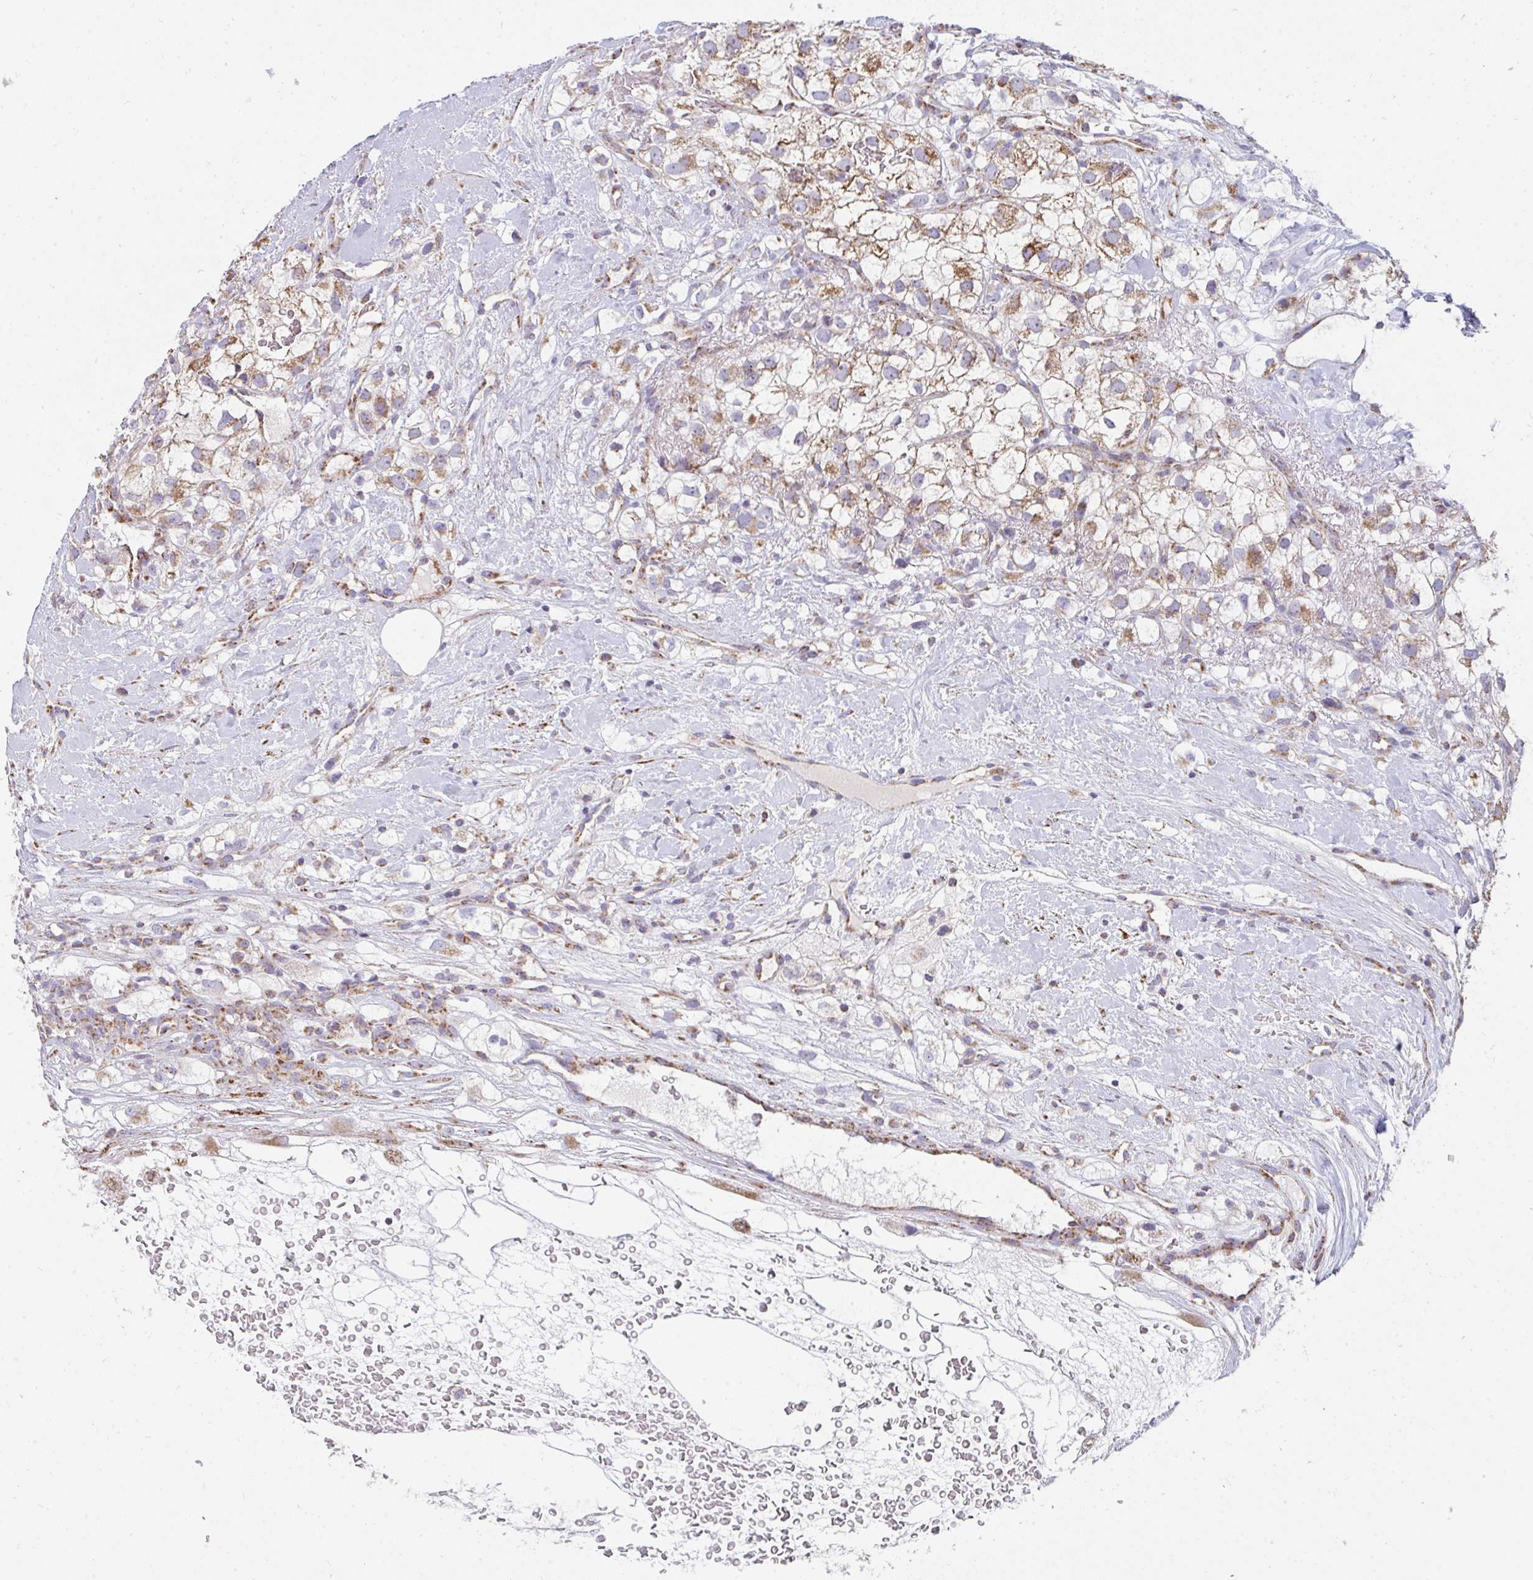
{"staining": {"intensity": "moderate", "quantity": ">75%", "location": "cytoplasmic/membranous"}, "tissue": "renal cancer", "cell_type": "Tumor cells", "image_type": "cancer", "snomed": [{"axis": "morphology", "description": "Adenocarcinoma, NOS"}, {"axis": "topography", "description": "Kidney"}], "caption": "DAB immunohistochemical staining of renal cancer (adenocarcinoma) exhibits moderate cytoplasmic/membranous protein positivity in approximately >75% of tumor cells.", "gene": "FAHD1", "patient": {"sex": "male", "age": 59}}